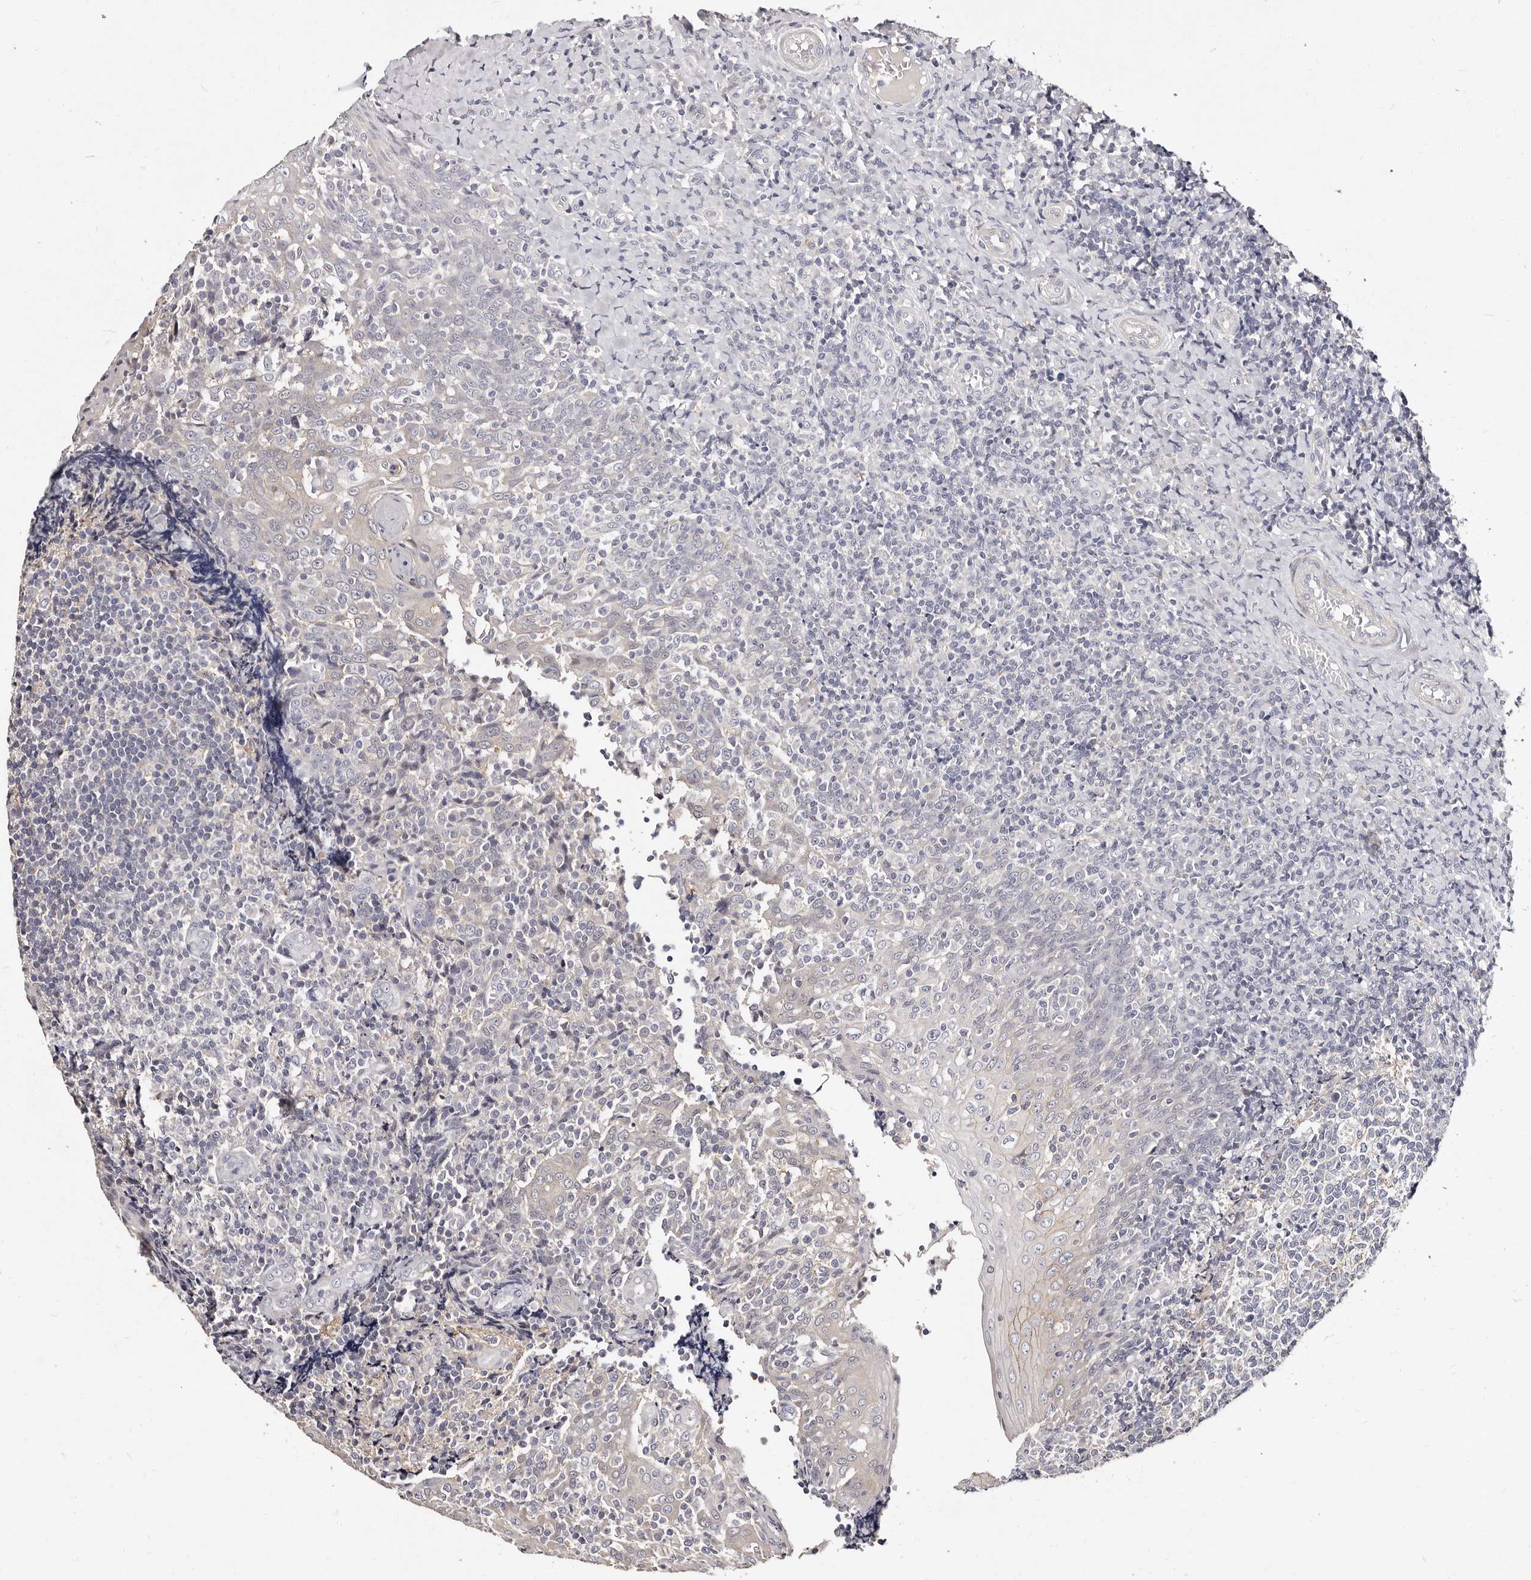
{"staining": {"intensity": "negative", "quantity": "none", "location": "none"}, "tissue": "tonsil", "cell_type": "Non-germinal center cells", "image_type": "normal", "snomed": [{"axis": "morphology", "description": "Normal tissue, NOS"}, {"axis": "topography", "description": "Tonsil"}], "caption": "Immunohistochemical staining of benign tonsil reveals no significant positivity in non-germinal center cells. Brightfield microscopy of IHC stained with DAB (3,3'-diaminobenzidine) (brown) and hematoxylin (blue), captured at high magnification.", "gene": "MRPS33", "patient": {"sex": "female", "age": 19}}